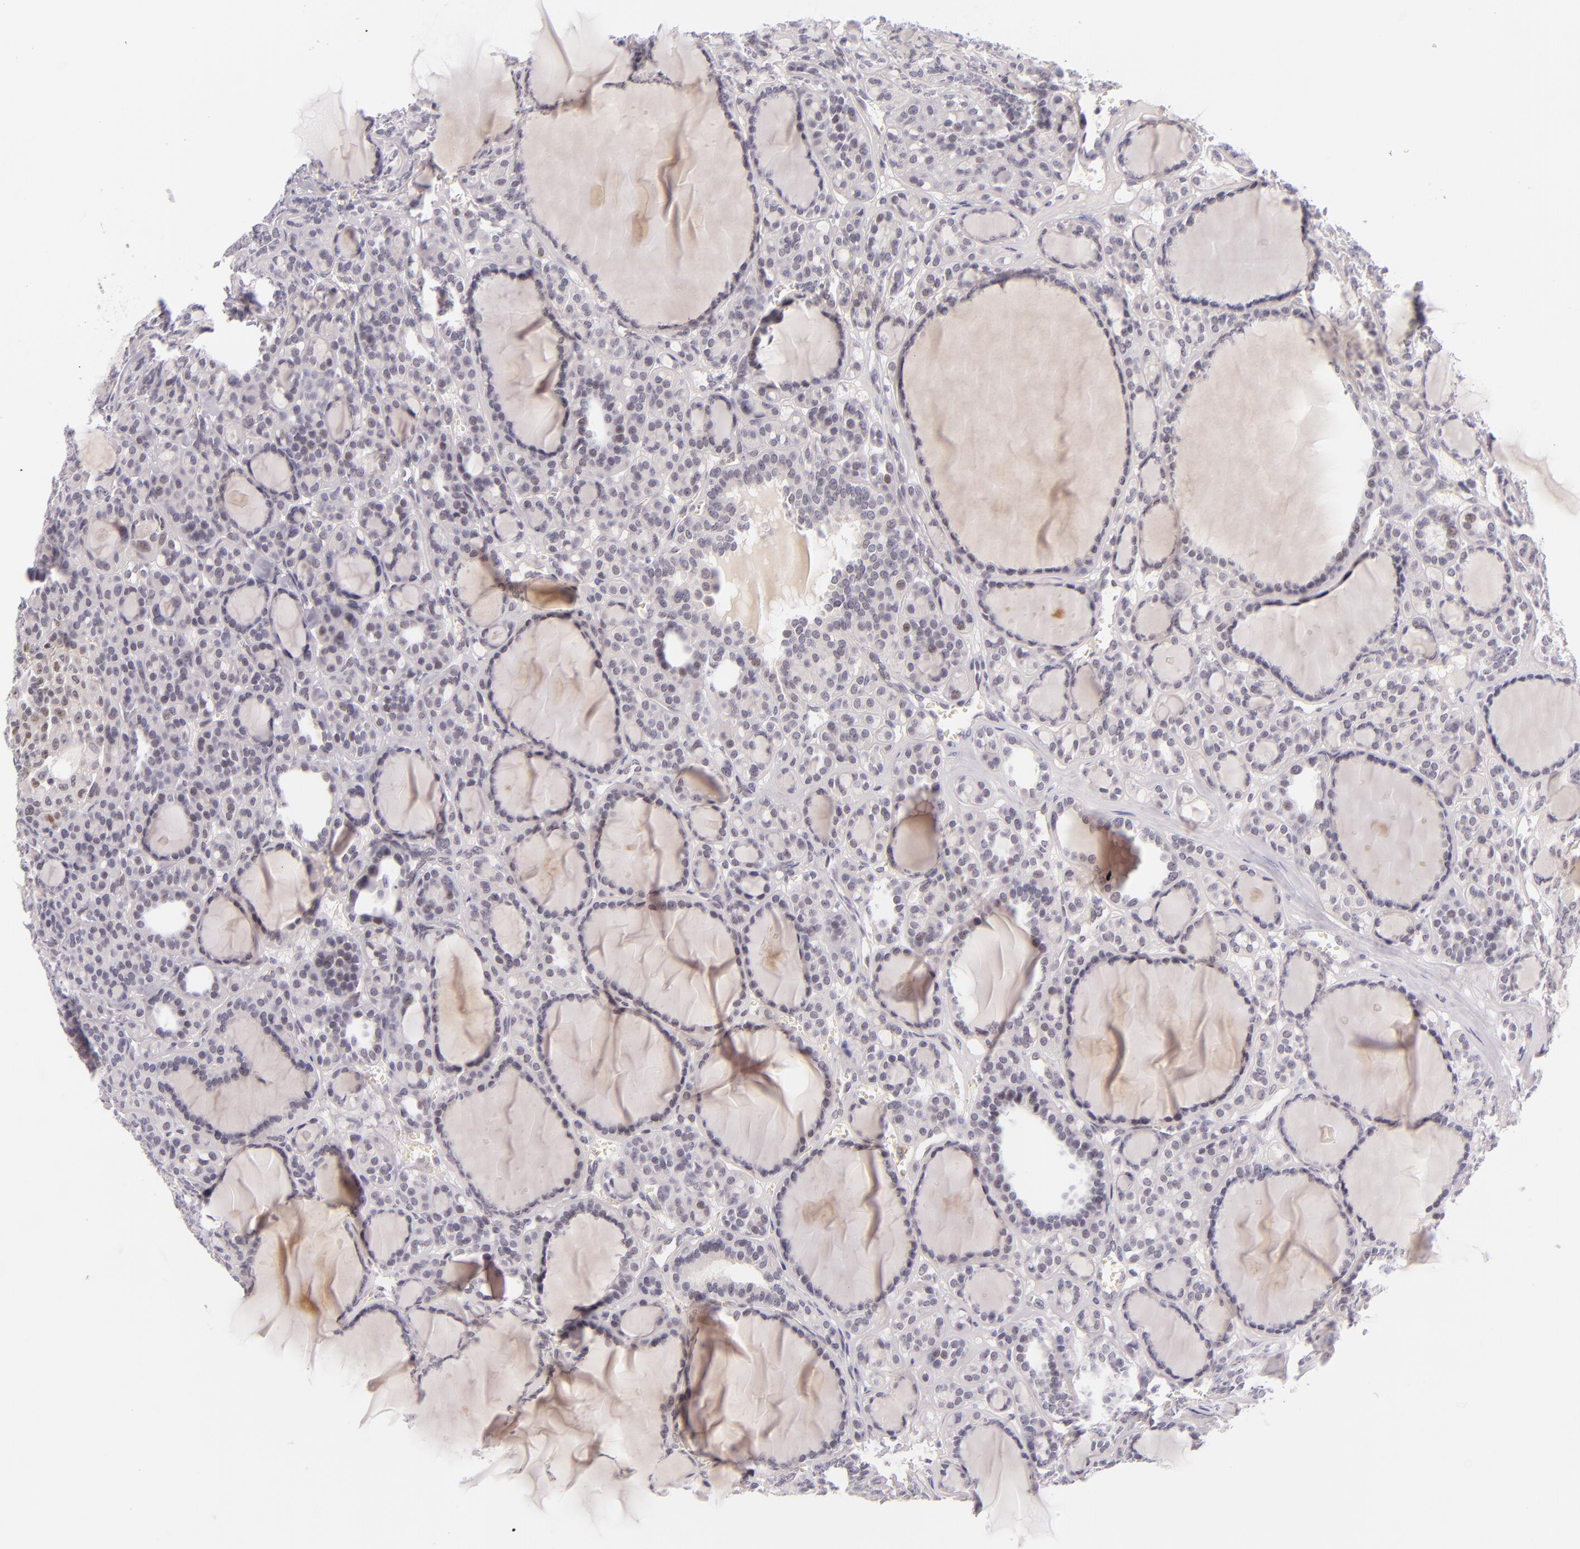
{"staining": {"intensity": "negative", "quantity": "none", "location": "none"}, "tissue": "thyroid cancer", "cell_type": "Tumor cells", "image_type": "cancer", "snomed": [{"axis": "morphology", "description": "Follicular adenoma carcinoma, NOS"}, {"axis": "topography", "description": "Thyroid gland"}], "caption": "IHC histopathology image of neoplastic tissue: human thyroid cancer (follicular adenoma carcinoma) stained with DAB shows no significant protein positivity in tumor cells.", "gene": "BCL3", "patient": {"sex": "female", "age": 71}}